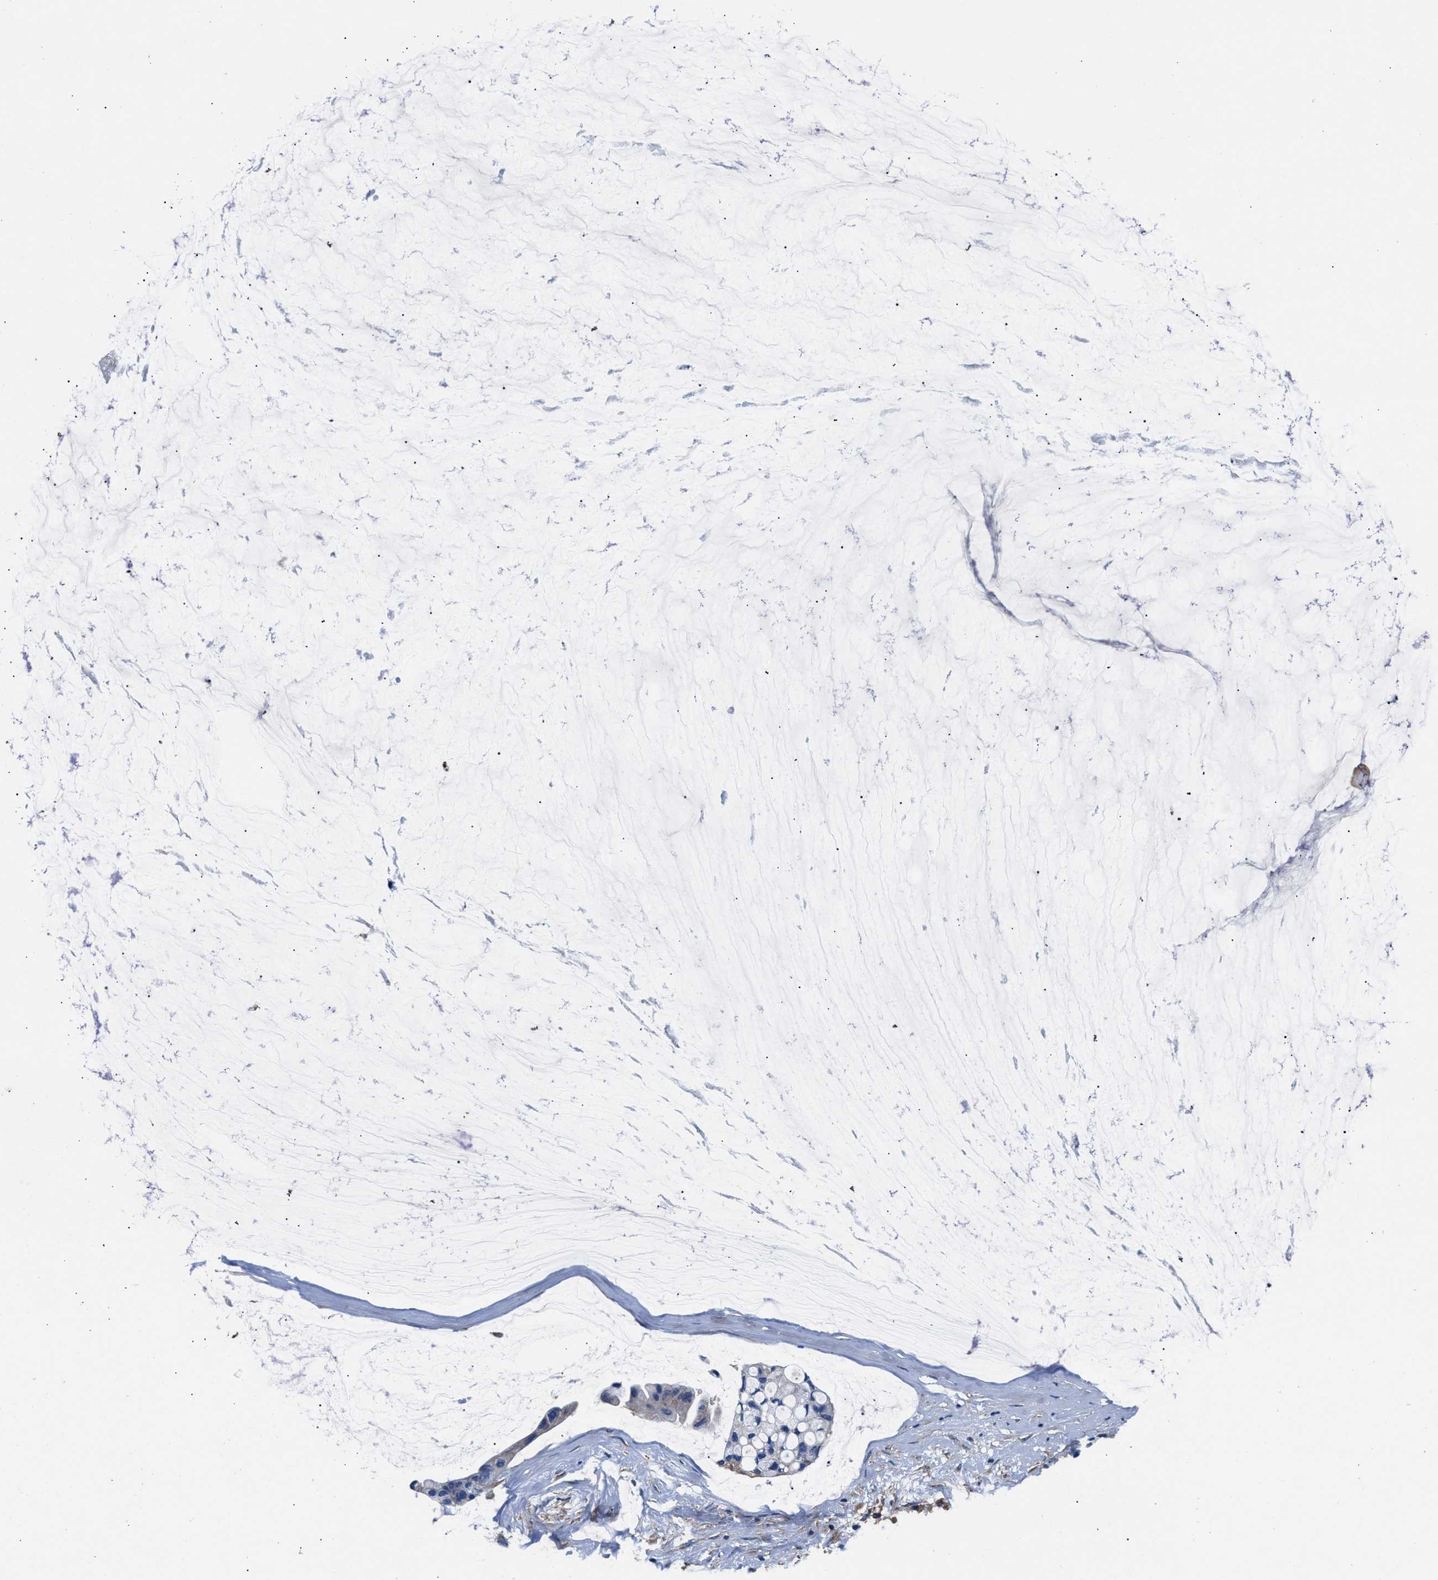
{"staining": {"intensity": "negative", "quantity": "none", "location": "none"}, "tissue": "ovarian cancer", "cell_type": "Tumor cells", "image_type": "cancer", "snomed": [{"axis": "morphology", "description": "Cystadenocarcinoma, mucinous, NOS"}, {"axis": "topography", "description": "Ovary"}], "caption": "Image shows no protein expression in tumor cells of ovarian cancer tissue. (Immunohistochemistry (ihc), brightfield microscopy, high magnification).", "gene": "SH3GL1", "patient": {"sex": "female", "age": 39}}